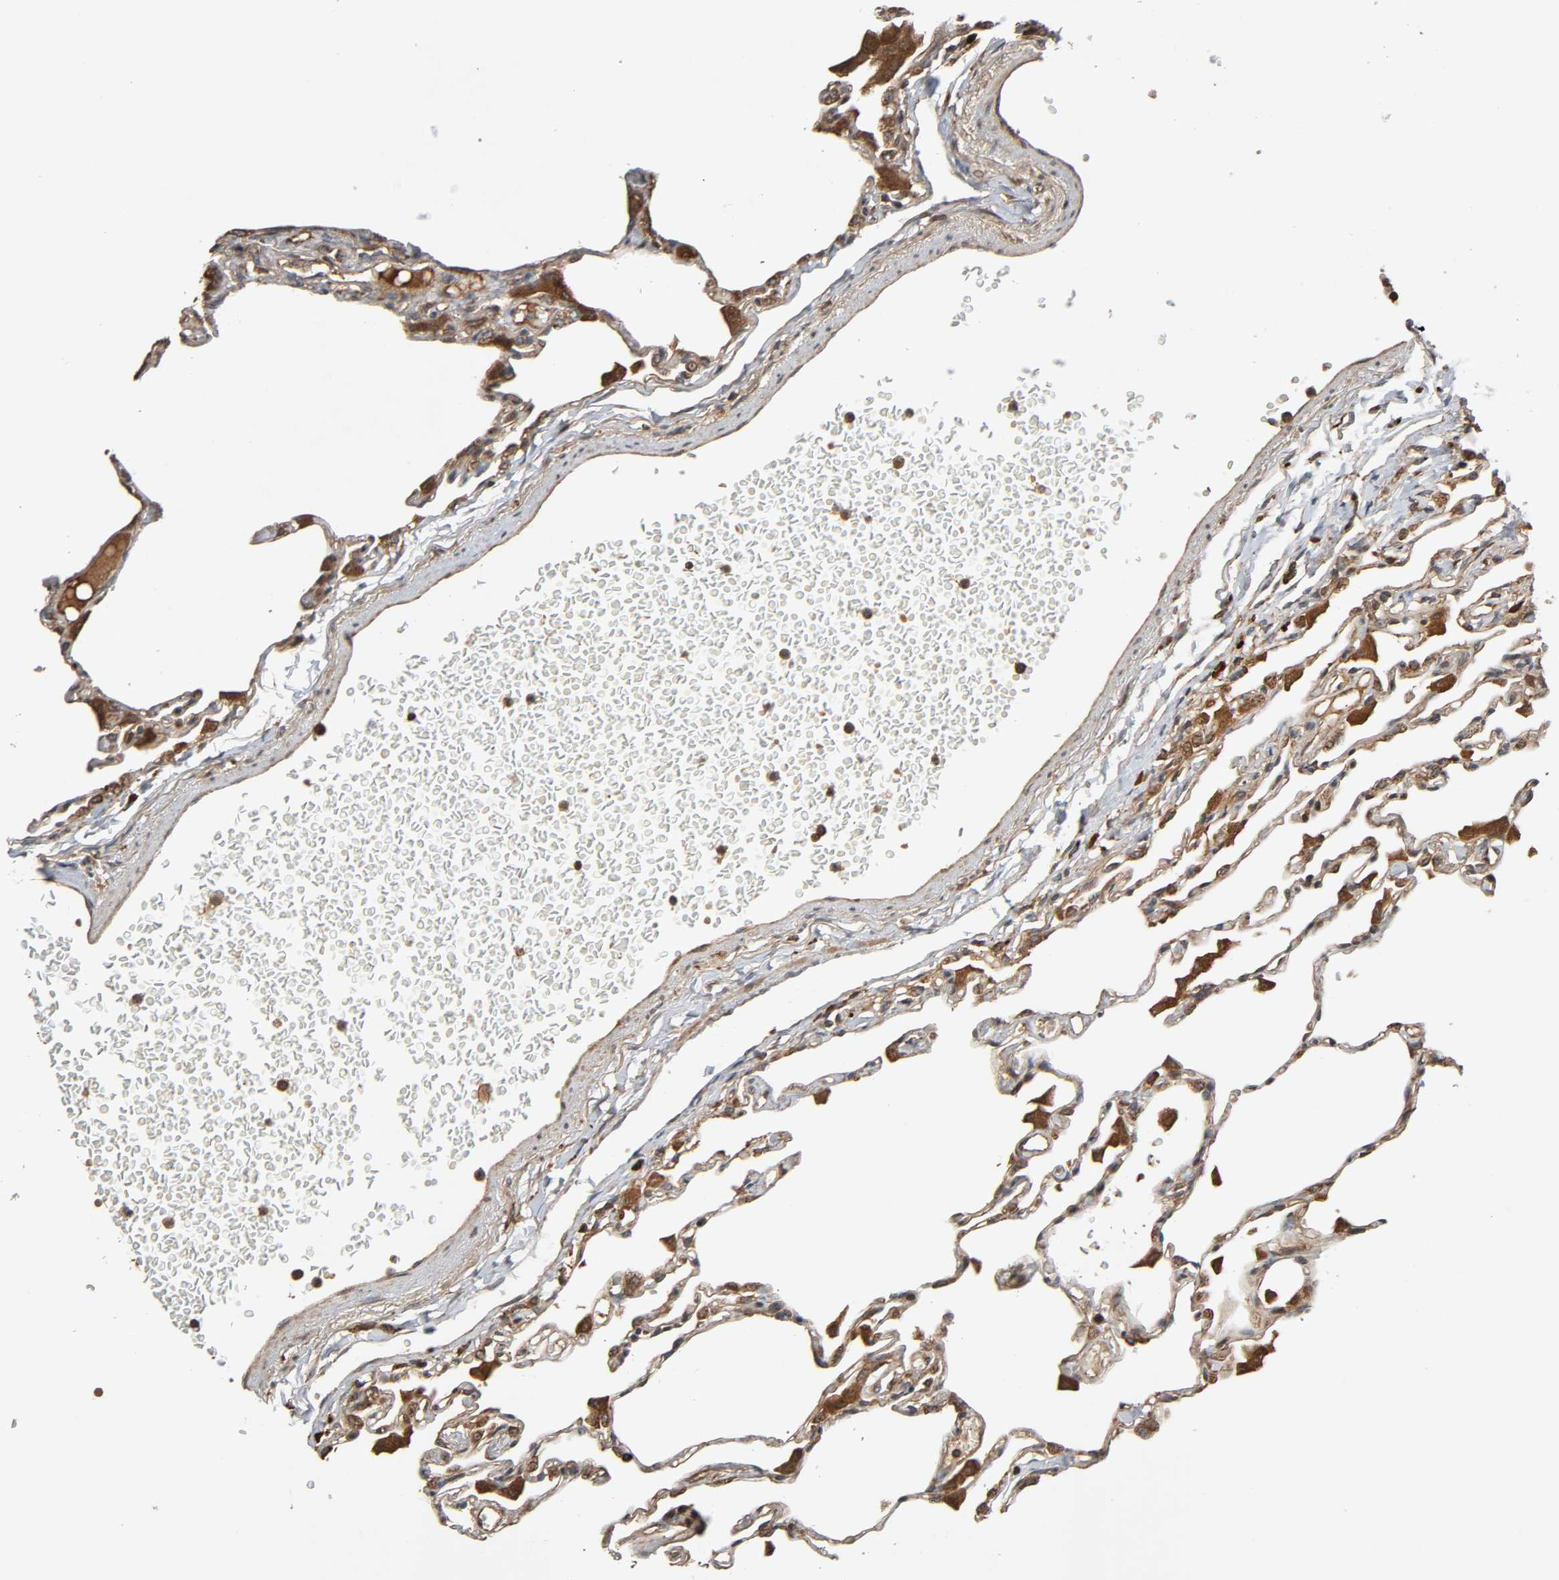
{"staining": {"intensity": "moderate", "quantity": ">75%", "location": "cytoplasmic/membranous"}, "tissue": "lung", "cell_type": "Alveolar cells", "image_type": "normal", "snomed": [{"axis": "morphology", "description": "Normal tissue, NOS"}, {"axis": "topography", "description": "Lung"}], "caption": "Alveolar cells demonstrate moderate cytoplasmic/membranous expression in approximately >75% of cells in normal lung. (IHC, brightfield microscopy, high magnification).", "gene": "MAP3K8", "patient": {"sex": "female", "age": 49}}